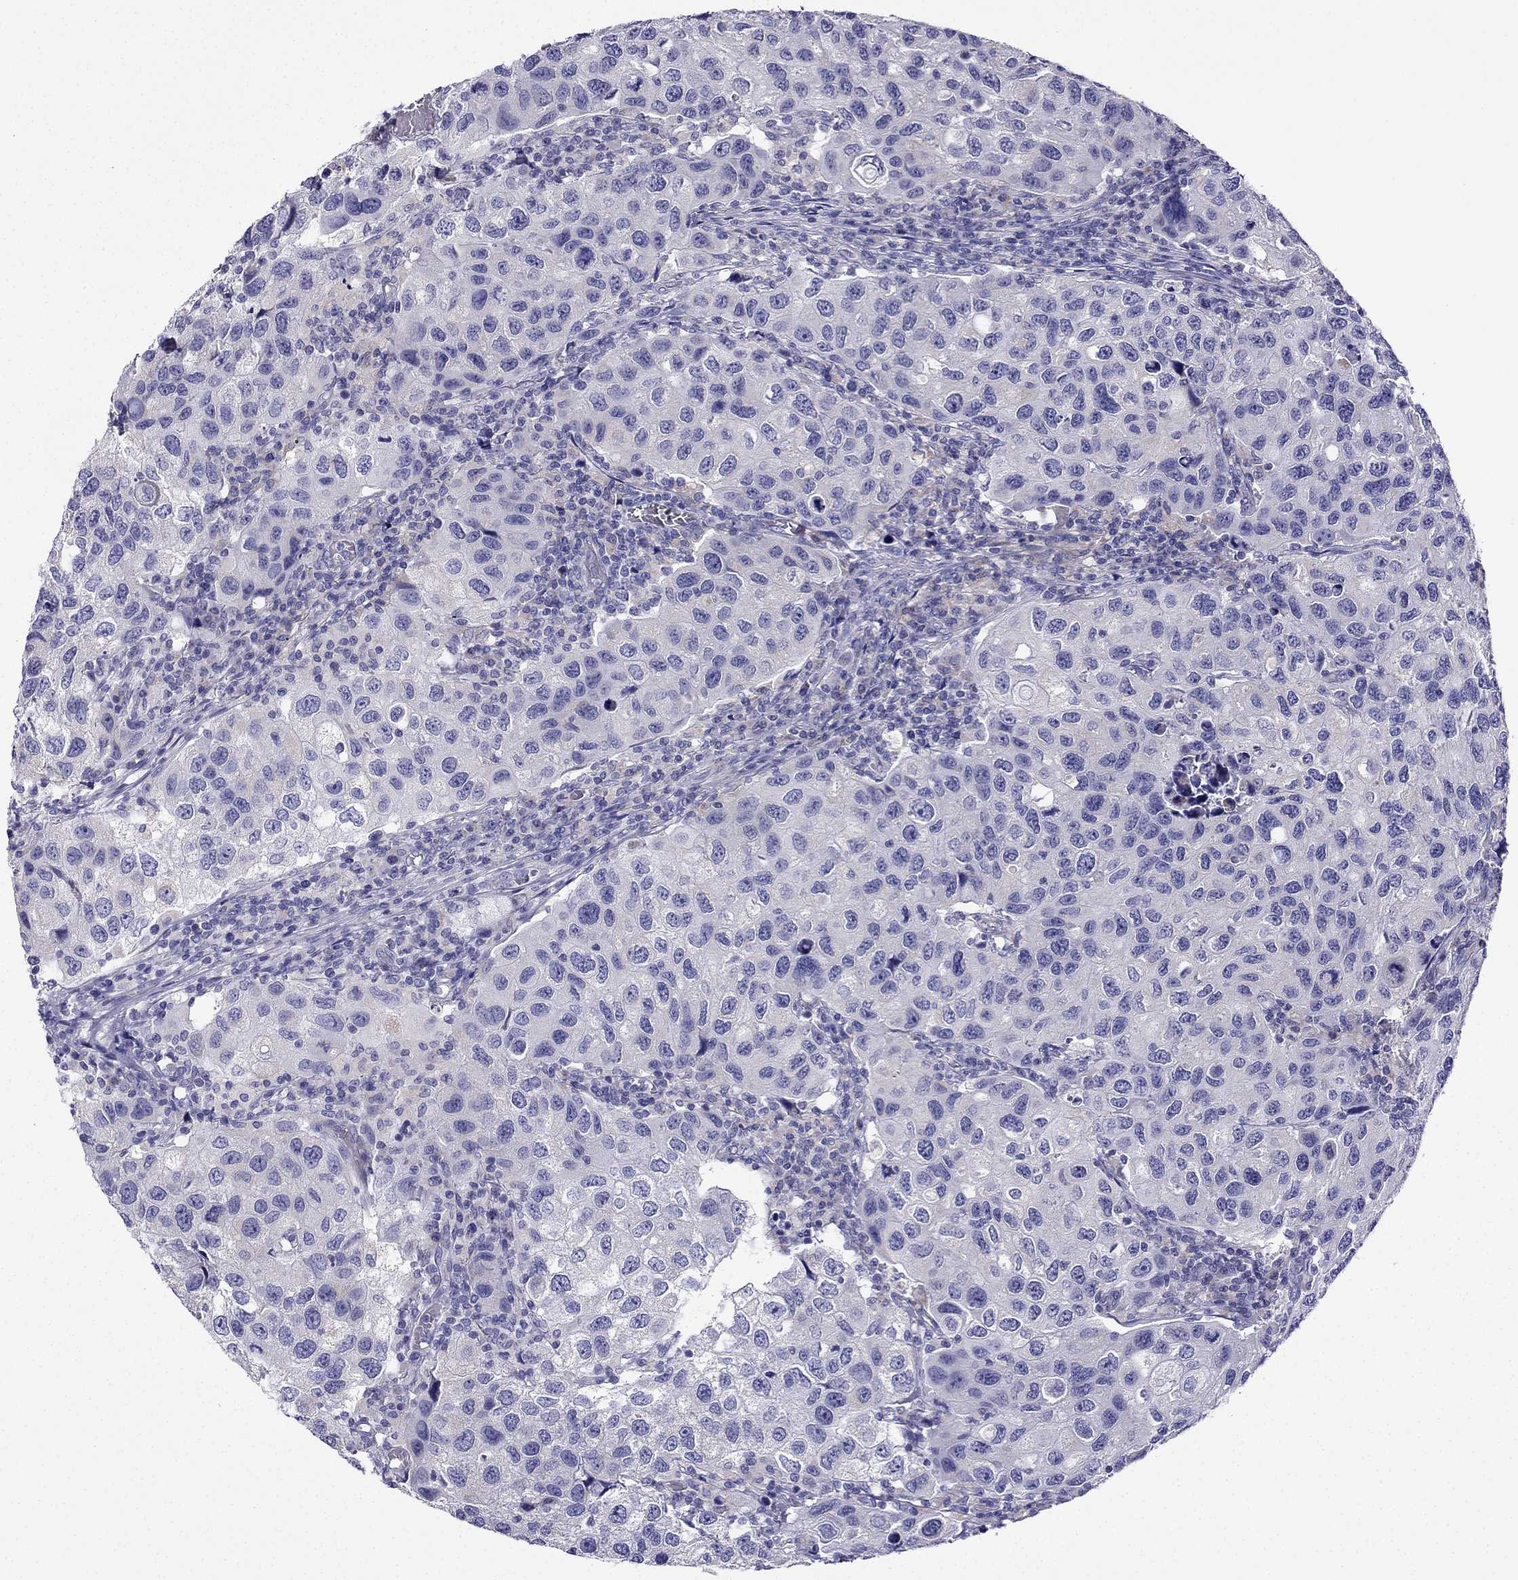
{"staining": {"intensity": "negative", "quantity": "none", "location": "none"}, "tissue": "urothelial cancer", "cell_type": "Tumor cells", "image_type": "cancer", "snomed": [{"axis": "morphology", "description": "Urothelial carcinoma, High grade"}, {"axis": "topography", "description": "Urinary bladder"}], "caption": "High magnification brightfield microscopy of urothelial cancer stained with DAB (brown) and counterstained with hematoxylin (blue): tumor cells show no significant staining.", "gene": "KIF5A", "patient": {"sex": "male", "age": 79}}